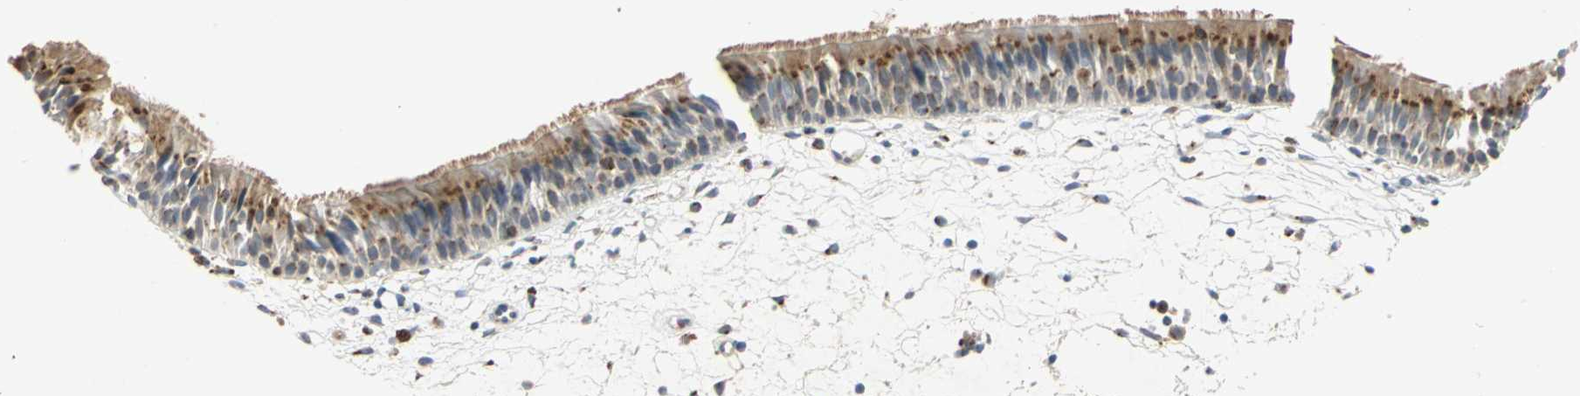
{"staining": {"intensity": "moderate", "quantity": "25%-75%", "location": "cytoplasmic/membranous"}, "tissue": "nasopharynx", "cell_type": "Respiratory epithelial cells", "image_type": "normal", "snomed": [{"axis": "morphology", "description": "Normal tissue, NOS"}, {"axis": "topography", "description": "Nasopharynx"}], "caption": "Protein expression analysis of unremarkable human nasopharynx reveals moderate cytoplasmic/membranous staining in approximately 25%-75% of respiratory epithelial cells. (brown staining indicates protein expression, while blue staining denotes nuclei).", "gene": "TM9SF2", "patient": {"sex": "female", "age": 54}}